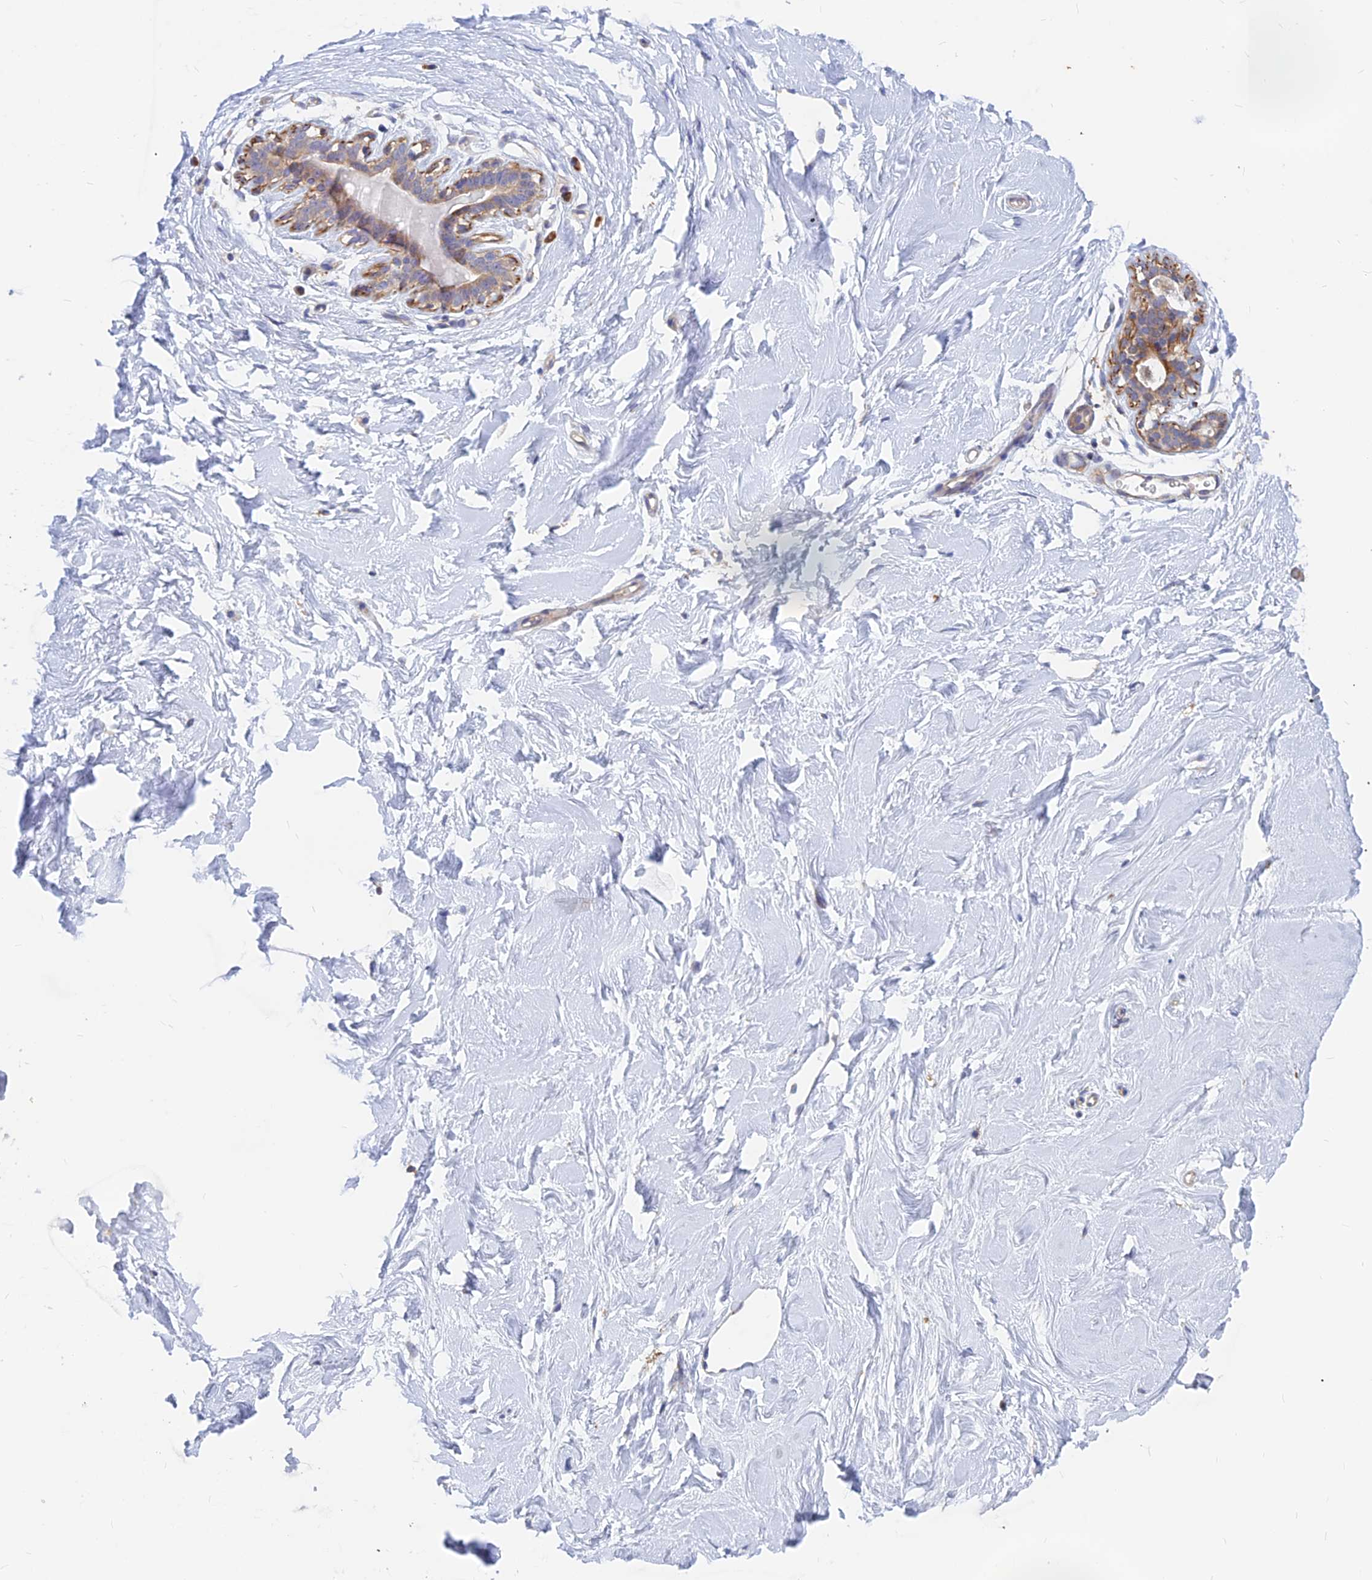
{"staining": {"intensity": "negative", "quantity": "none", "location": "none"}, "tissue": "breast", "cell_type": "Adipocytes", "image_type": "normal", "snomed": [{"axis": "morphology", "description": "Normal tissue, NOS"}, {"axis": "morphology", "description": "Adenoma, NOS"}, {"axis": "topography", "description": "Breast"}], "caption": "Benign breast was stained to show a protein in brown. There is no significant expression in adipocytes.", "gene": "DNAJC16", "patient": {"sex": "female", "age": 23}}